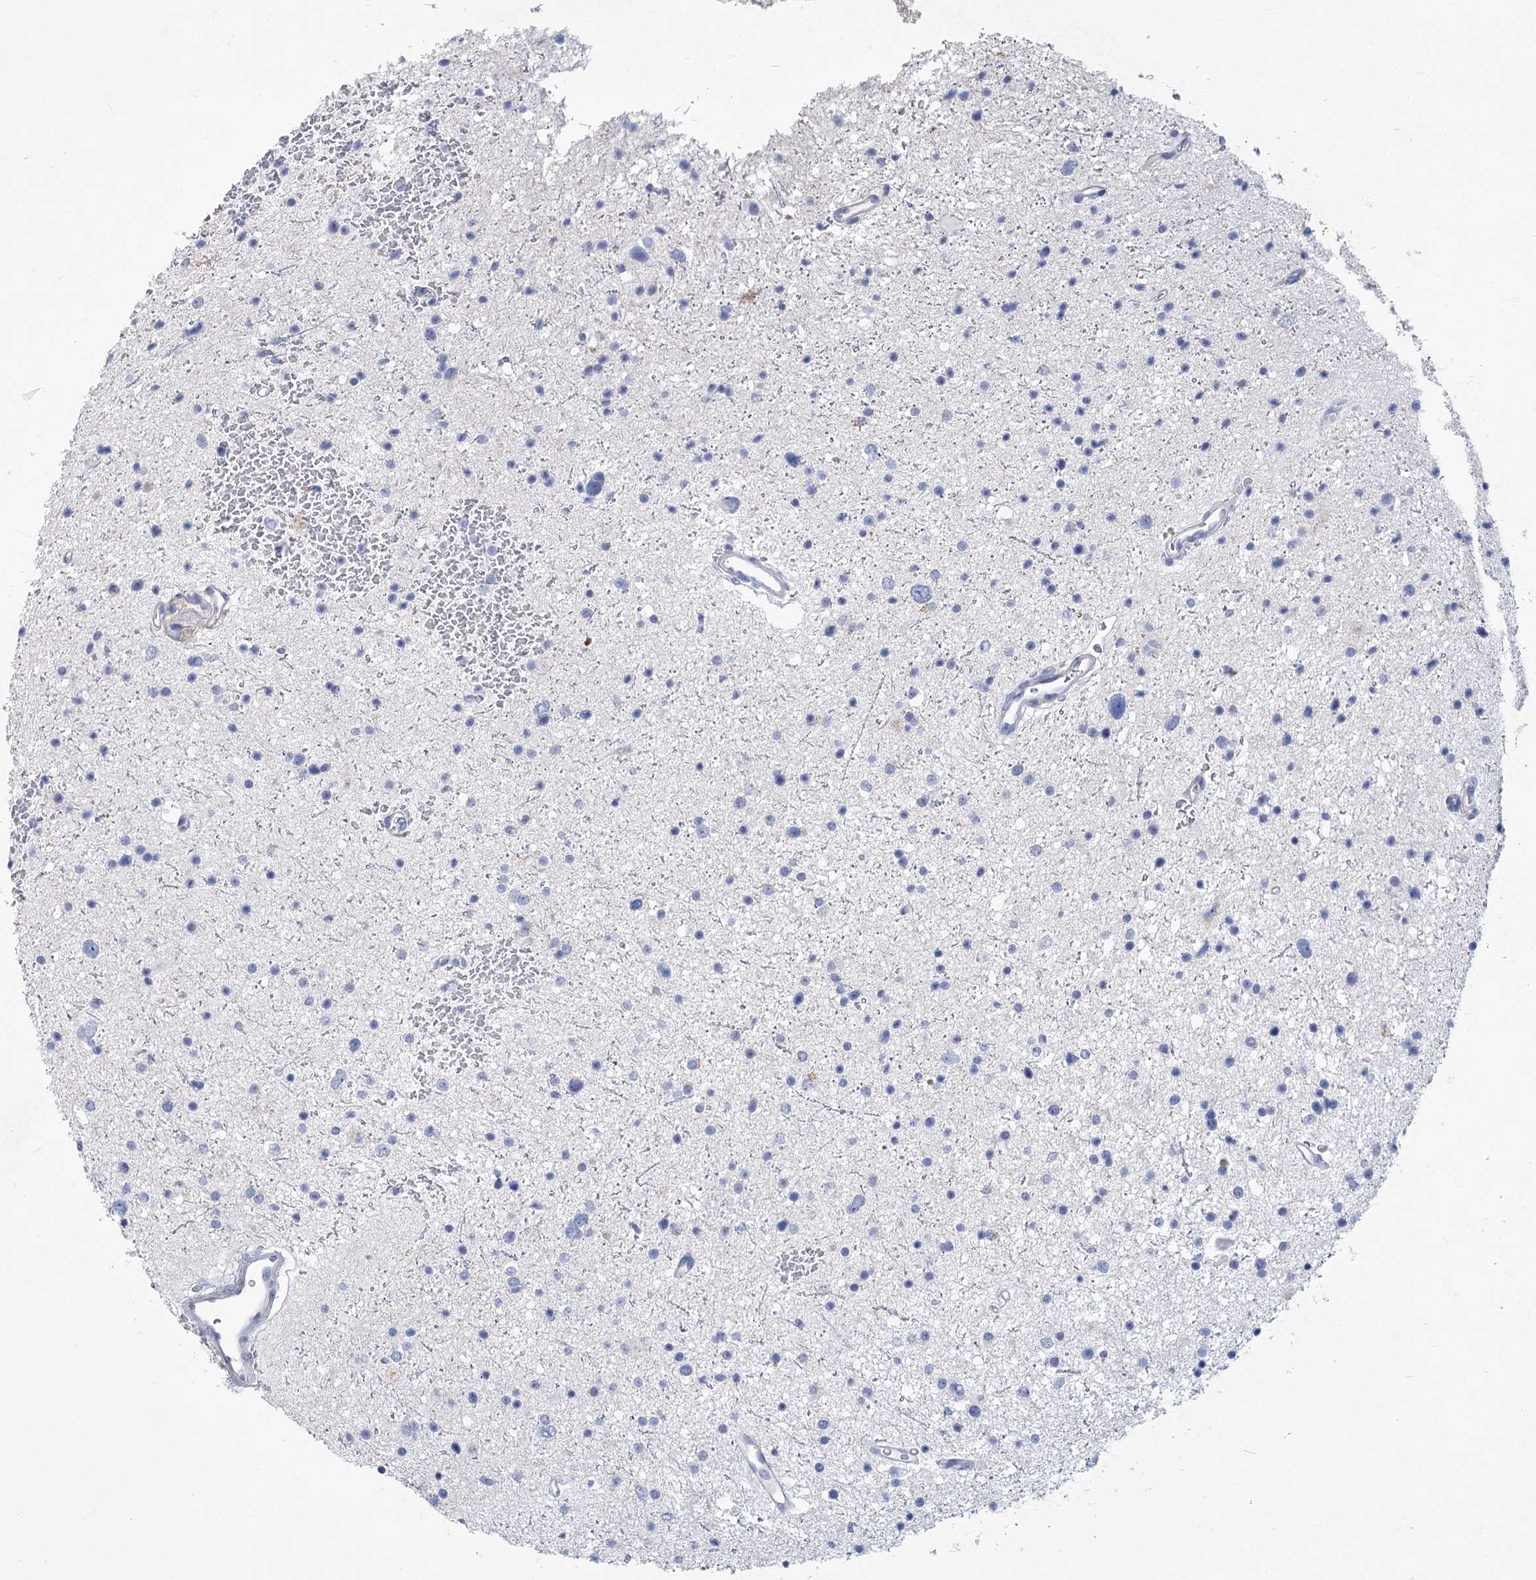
{"staining": {"intensity": "negative", "quantity": "none", "location": "none"}, "tissue": "glioma", "cell_type": "Tumor cells", "image_type": "cancer", "snomed": [{"axis": "morphology", "description": "Glioma, malignant, Low grade"}, {"axis": "topography", "description": "Brain"}], "caption": "Immunohistochemistry of human glioma exhibits no positivity in tumor cells.", "gene": "SLC9A3", "patient": {"sex": "female", "age": 37}}